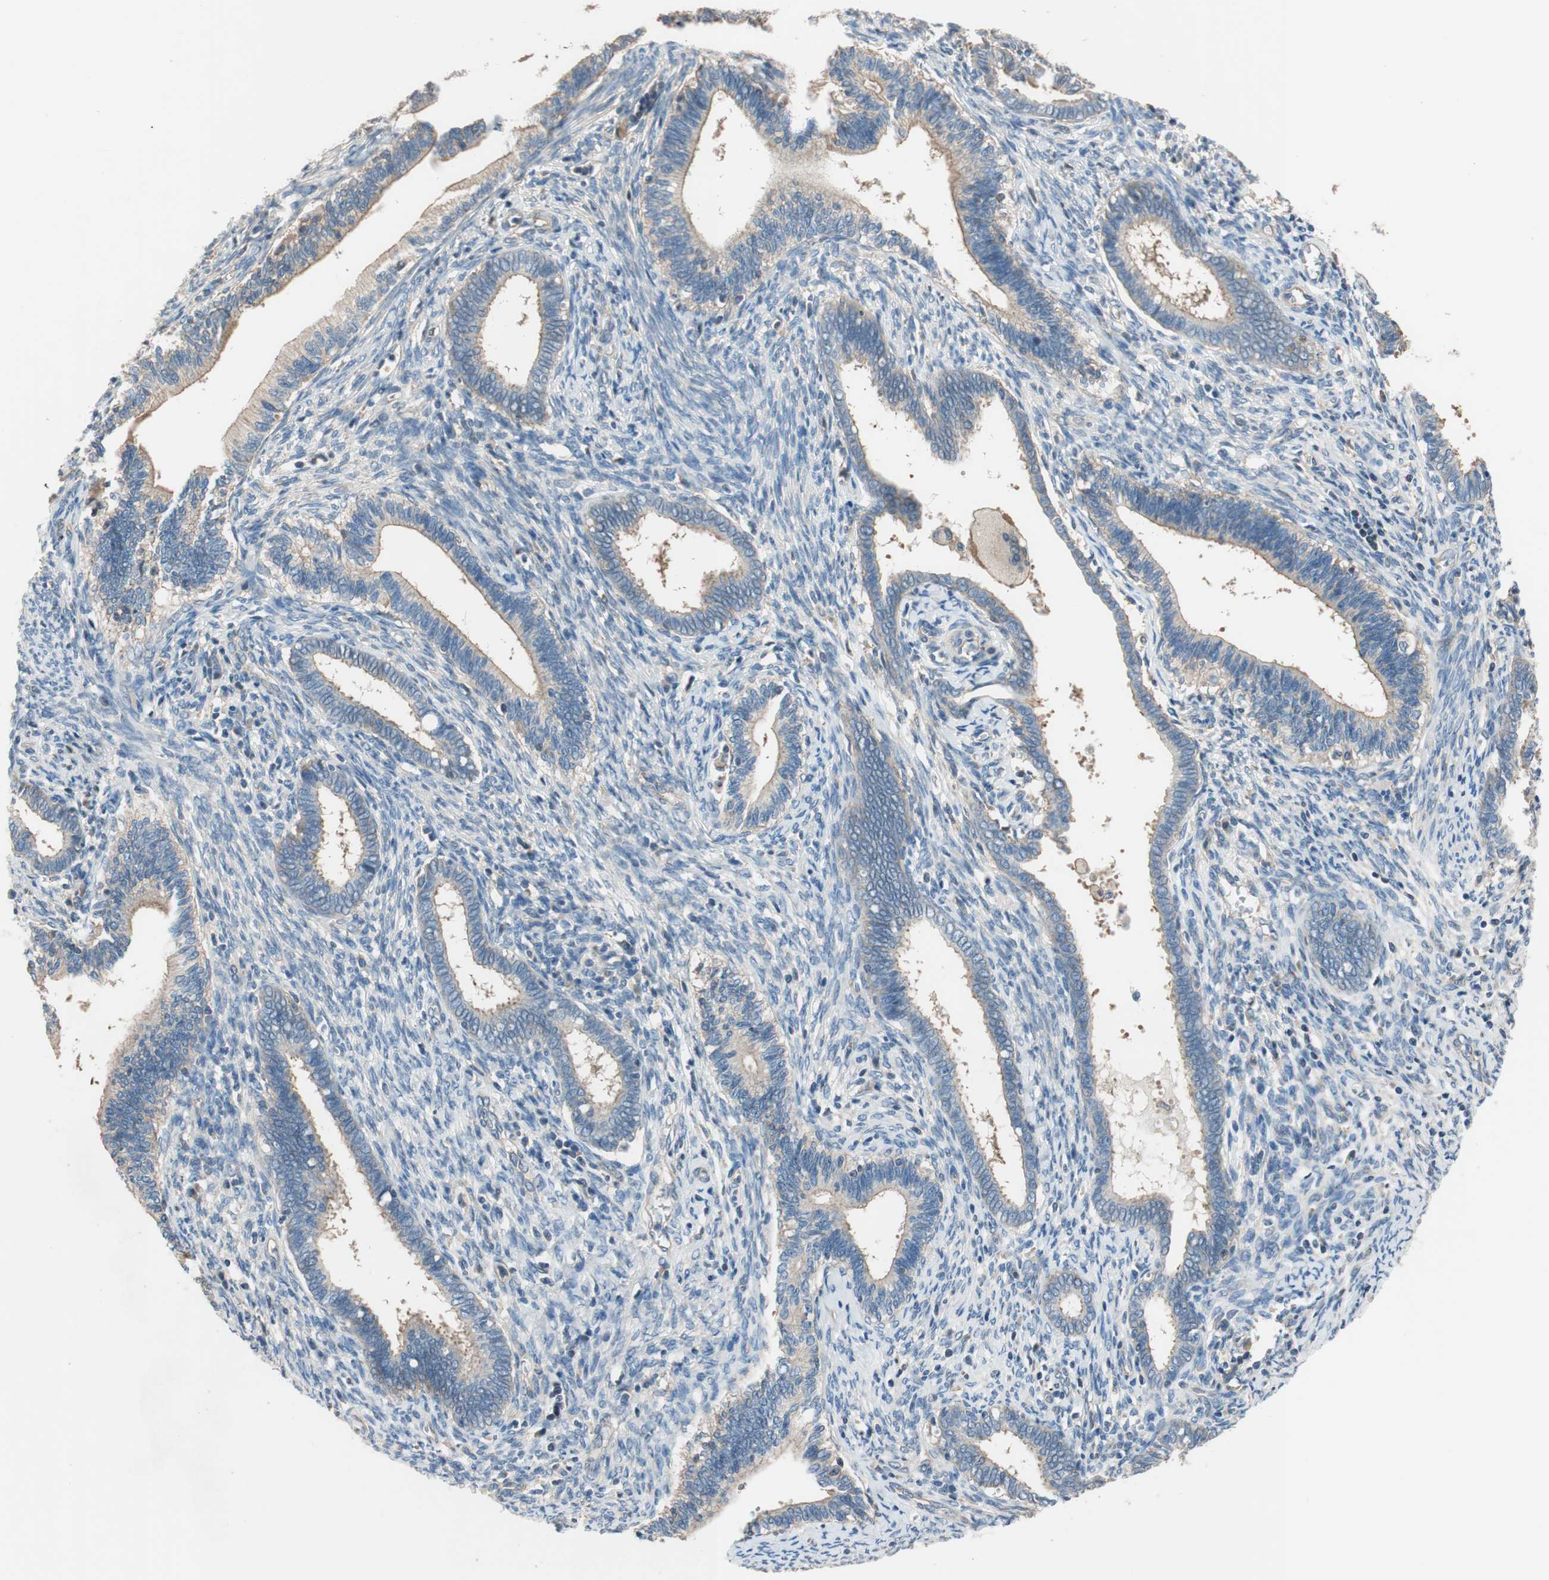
{"staining": {"intensity": "weak", "quantity": ">75%", "location": "cytoplasmic/membranous"}, "tissue": "cervical cancer", "cell_type": "Tumor cells", "image_type": "cancer", "snomed": [{"axis": "morphology", "description": "Adenocarcinoma, NOS"}, {"axis": "topography", "description": "Cervix"}], "caption": "The immunohistochemical stain highlights weak cytoplasmic/membranous staining in tumor cells of adenocarcinoma (cervical) tissue.", "gene": "CALML3", "patient": {"sex": "female", "age": 44}}